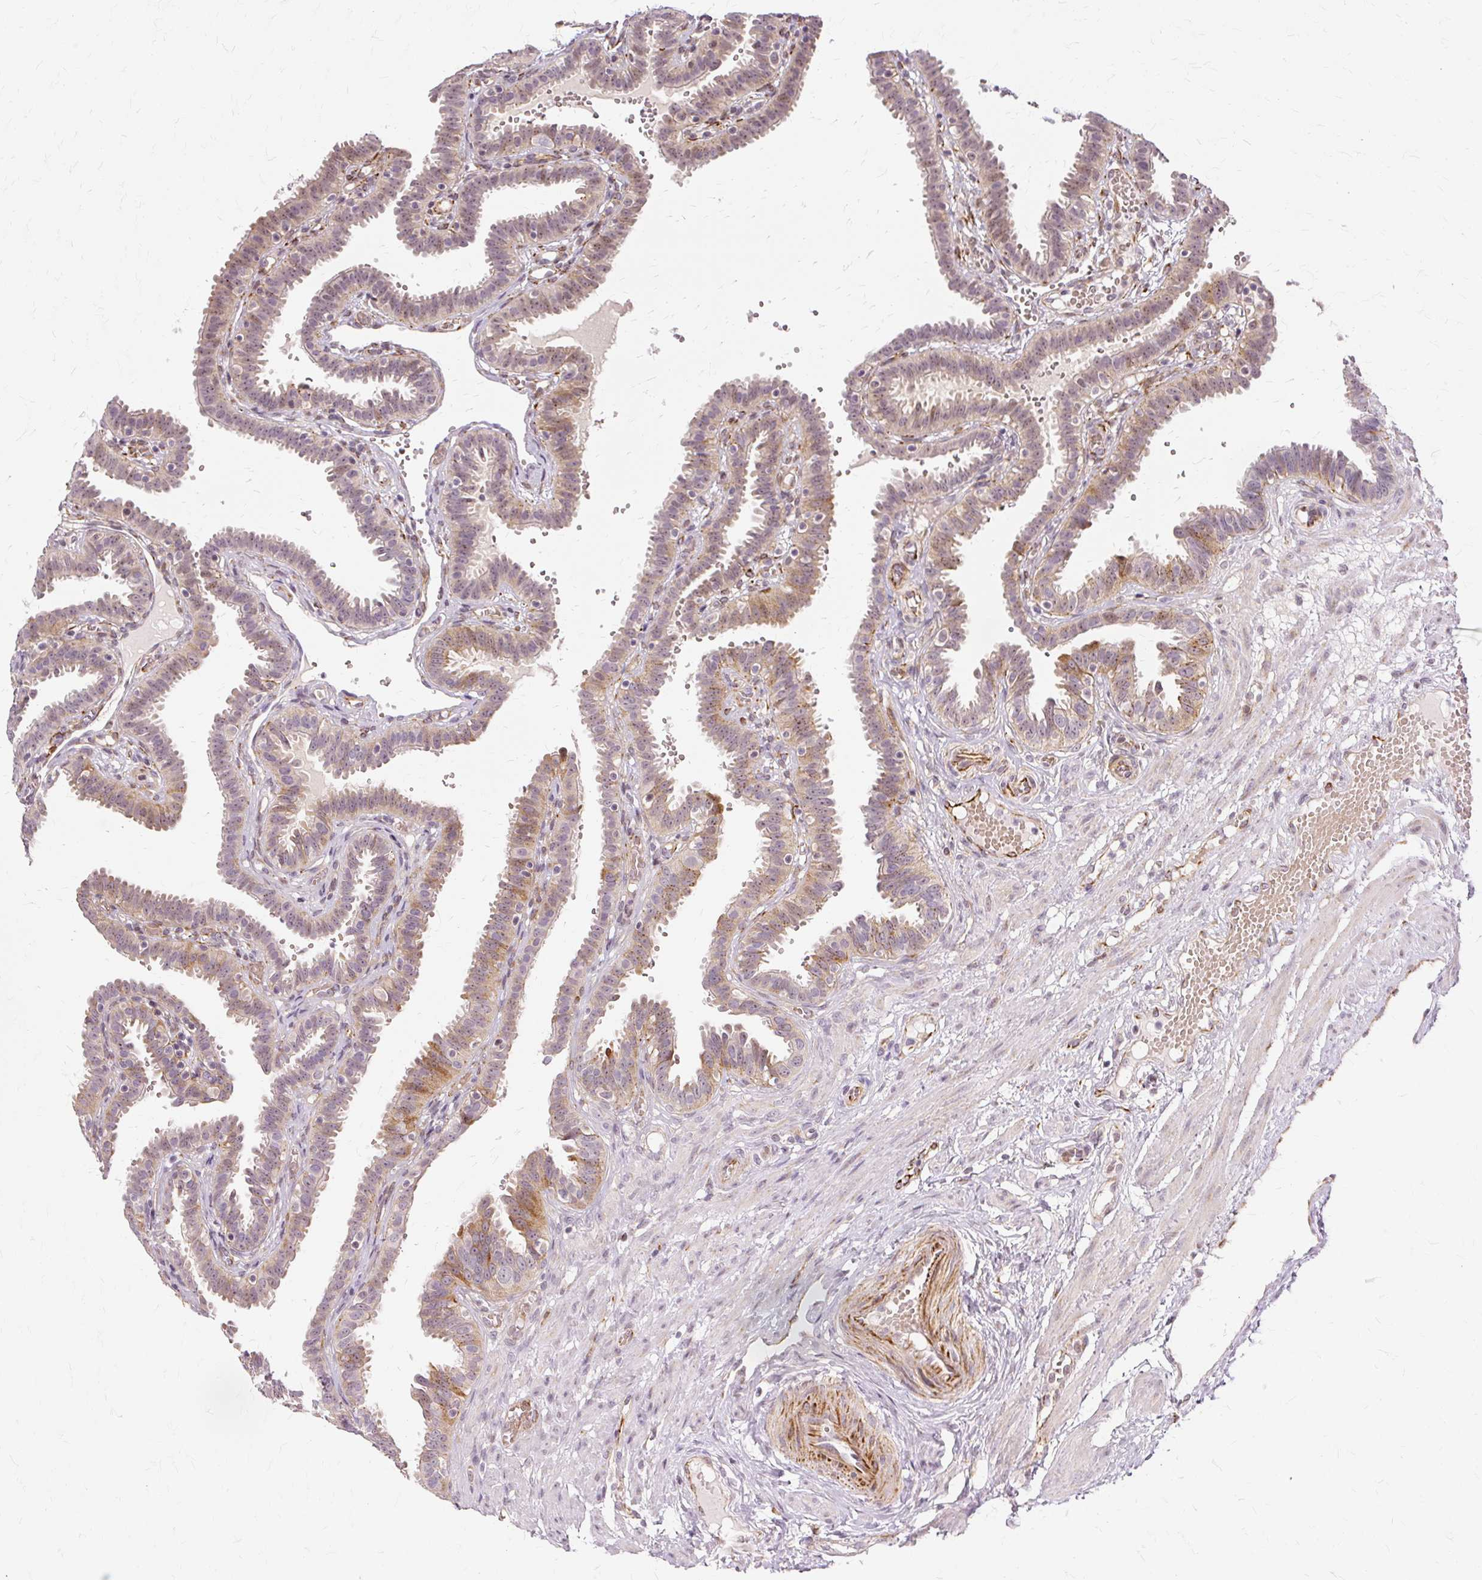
{"staining": {"intensity": "moderate", "quantity": "25%-75%", "location": "cytoplasmic/membranous,nuclear"}, "tissue": "fallopian tube", "cell_type": "Glandular cells", "image_type": "normal", "snomed": [{"axis": "morphology", "description": "Normal tissue, NOS"}, {"axis": "topography", "description": "Fallopian tube"}], "caption": "DAB (3,3'-diaminobenzidine) immunohistochemical staining of normal human fallopian tube displays moderate cytoplasmic/membranous,nuclear protein expression in about 25%-75% of glandular cells.", "gene": "MMACHC", "patient": {"sex": "female", "age": 37}}